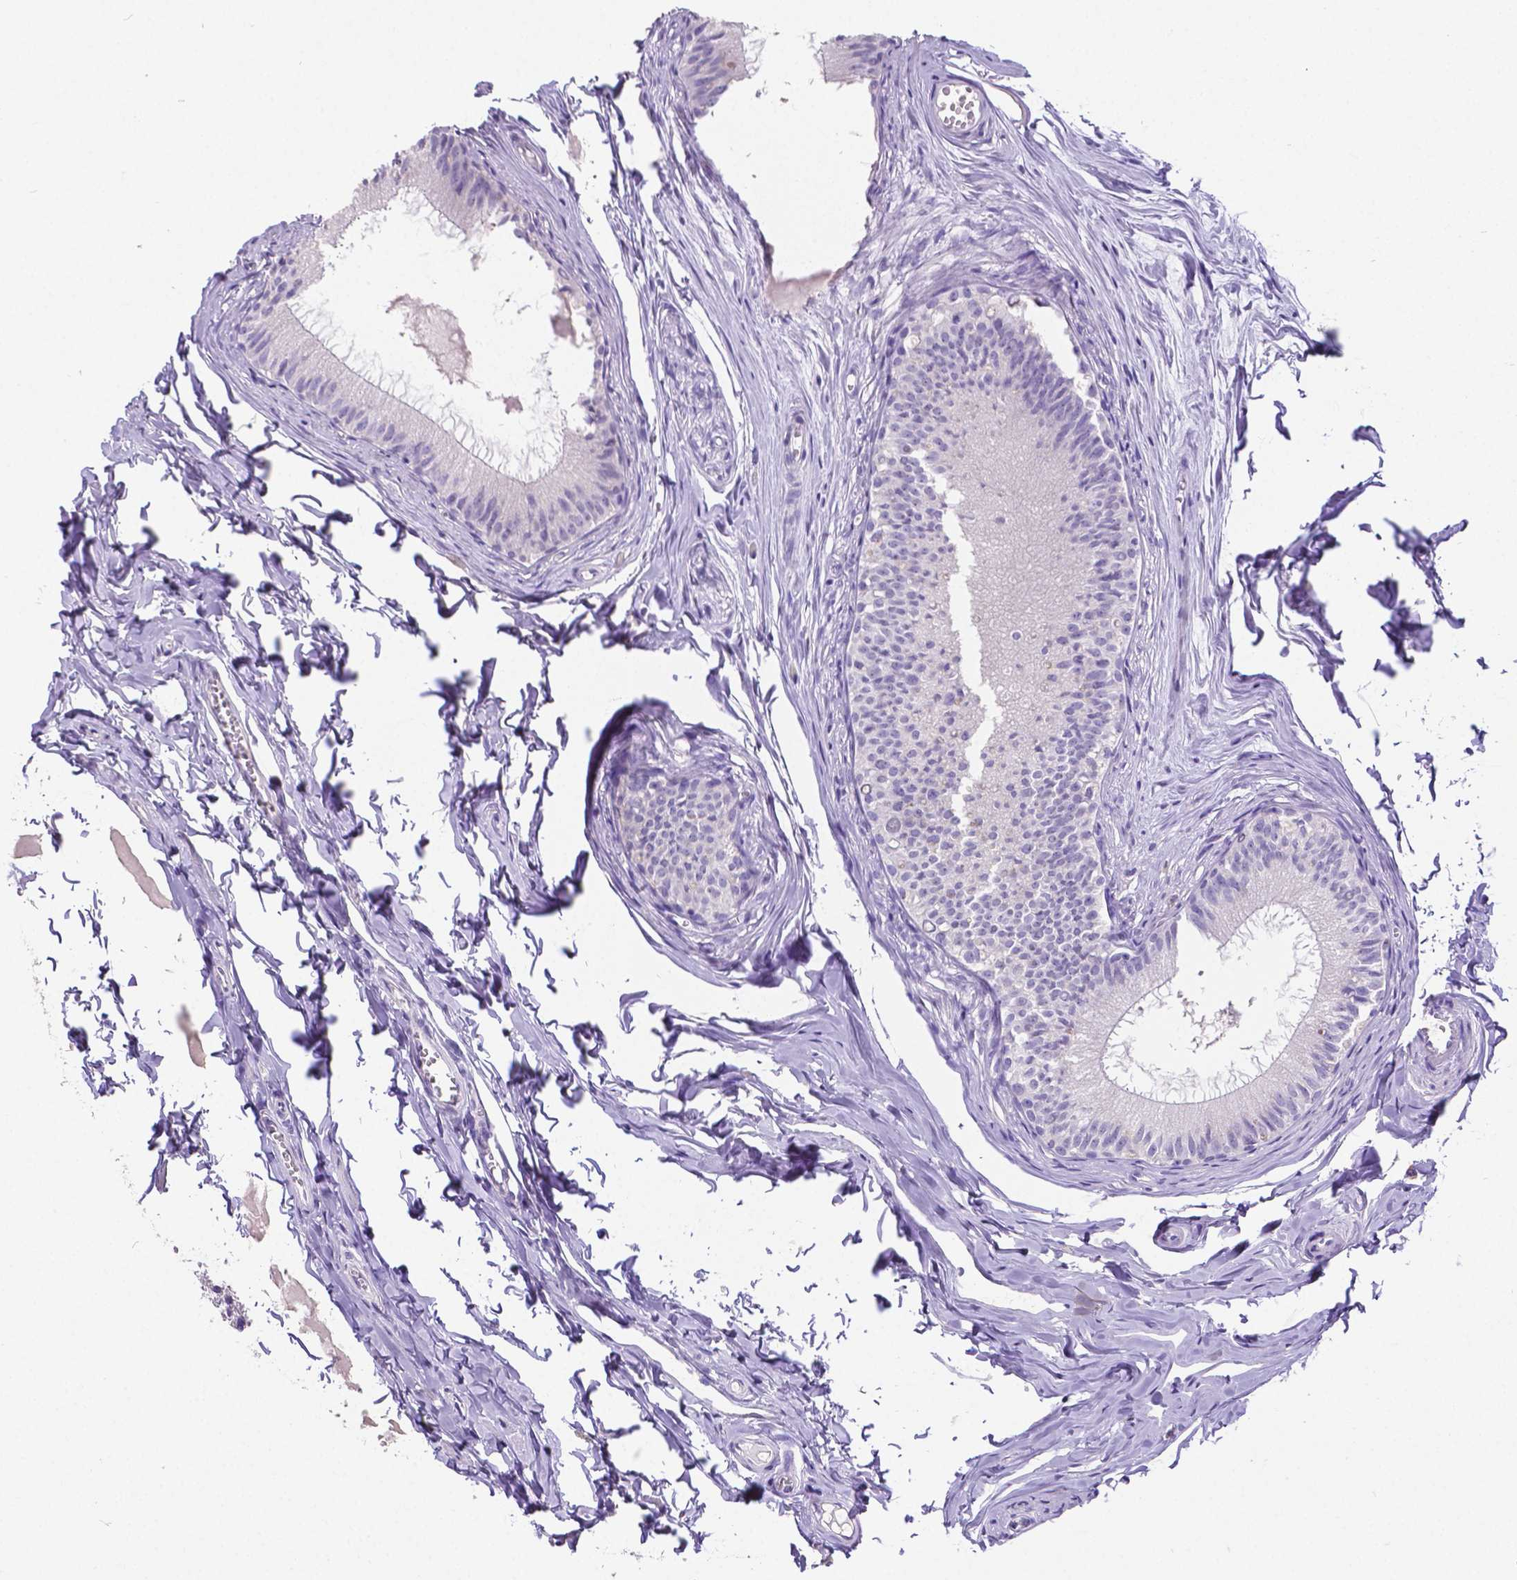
{"staining": {"intensity": "negative", "quantity": "none", "location": "none"}, "tissue": "epididymis", "cell_type": "Glandular cells", "image_type": "normal", "snomed": [{"axis": "morphology", "description": "Normal tissue, NOS"}, {"axis": "topography", "description": "Epididymis"}], "caption": "The immunohistochemistry micrograph has no significant expression in glandular cells of epididymis. (DAB IHC visualized using brightfield microscopy, high magnification).", "gene": "SATB2", "patient": {"sex": "male", "age": 45}}